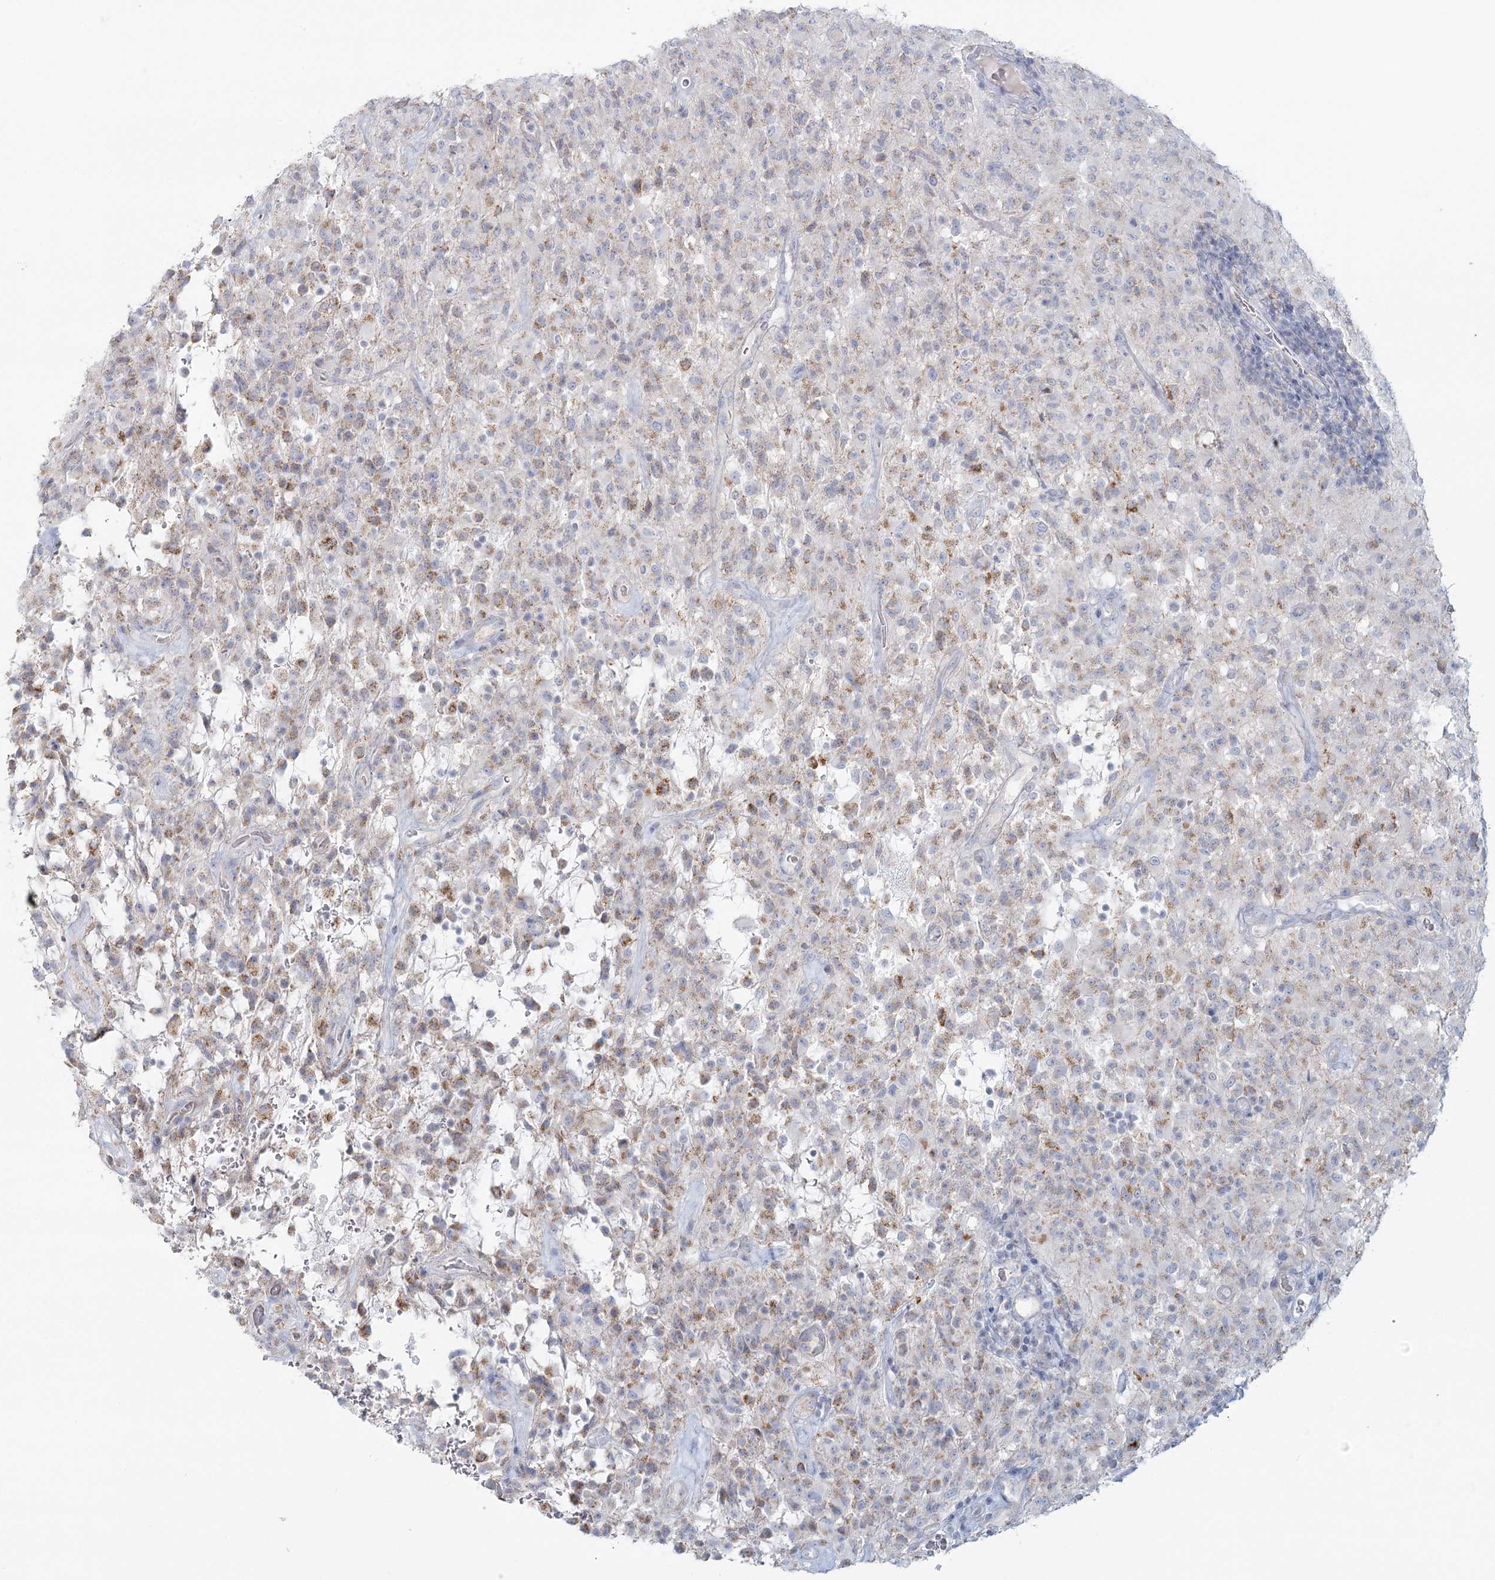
{"staining": {"intensity": "moderate", "quantity": "<25%", "location": "cytoplasmic/membranous"}, "tissue": "glioma", "cell_type": "Tumor cells", "image_type": "cancer", "snomed": [{"axis": "morphology", "description": "Glioma, malignant, High grade"}, {"axis": "topography", "description": "Brain"}], "caption": "An immunohistochemistry (IHC) image of tumor tissue is shown. Protein staining in brown highlights moderate cytoplasmic/membranous positivity in high-grade glioma (malignant) within tumor cells.", "gene": "BPHL", "patient": {"sex": "female", "age": 57}}